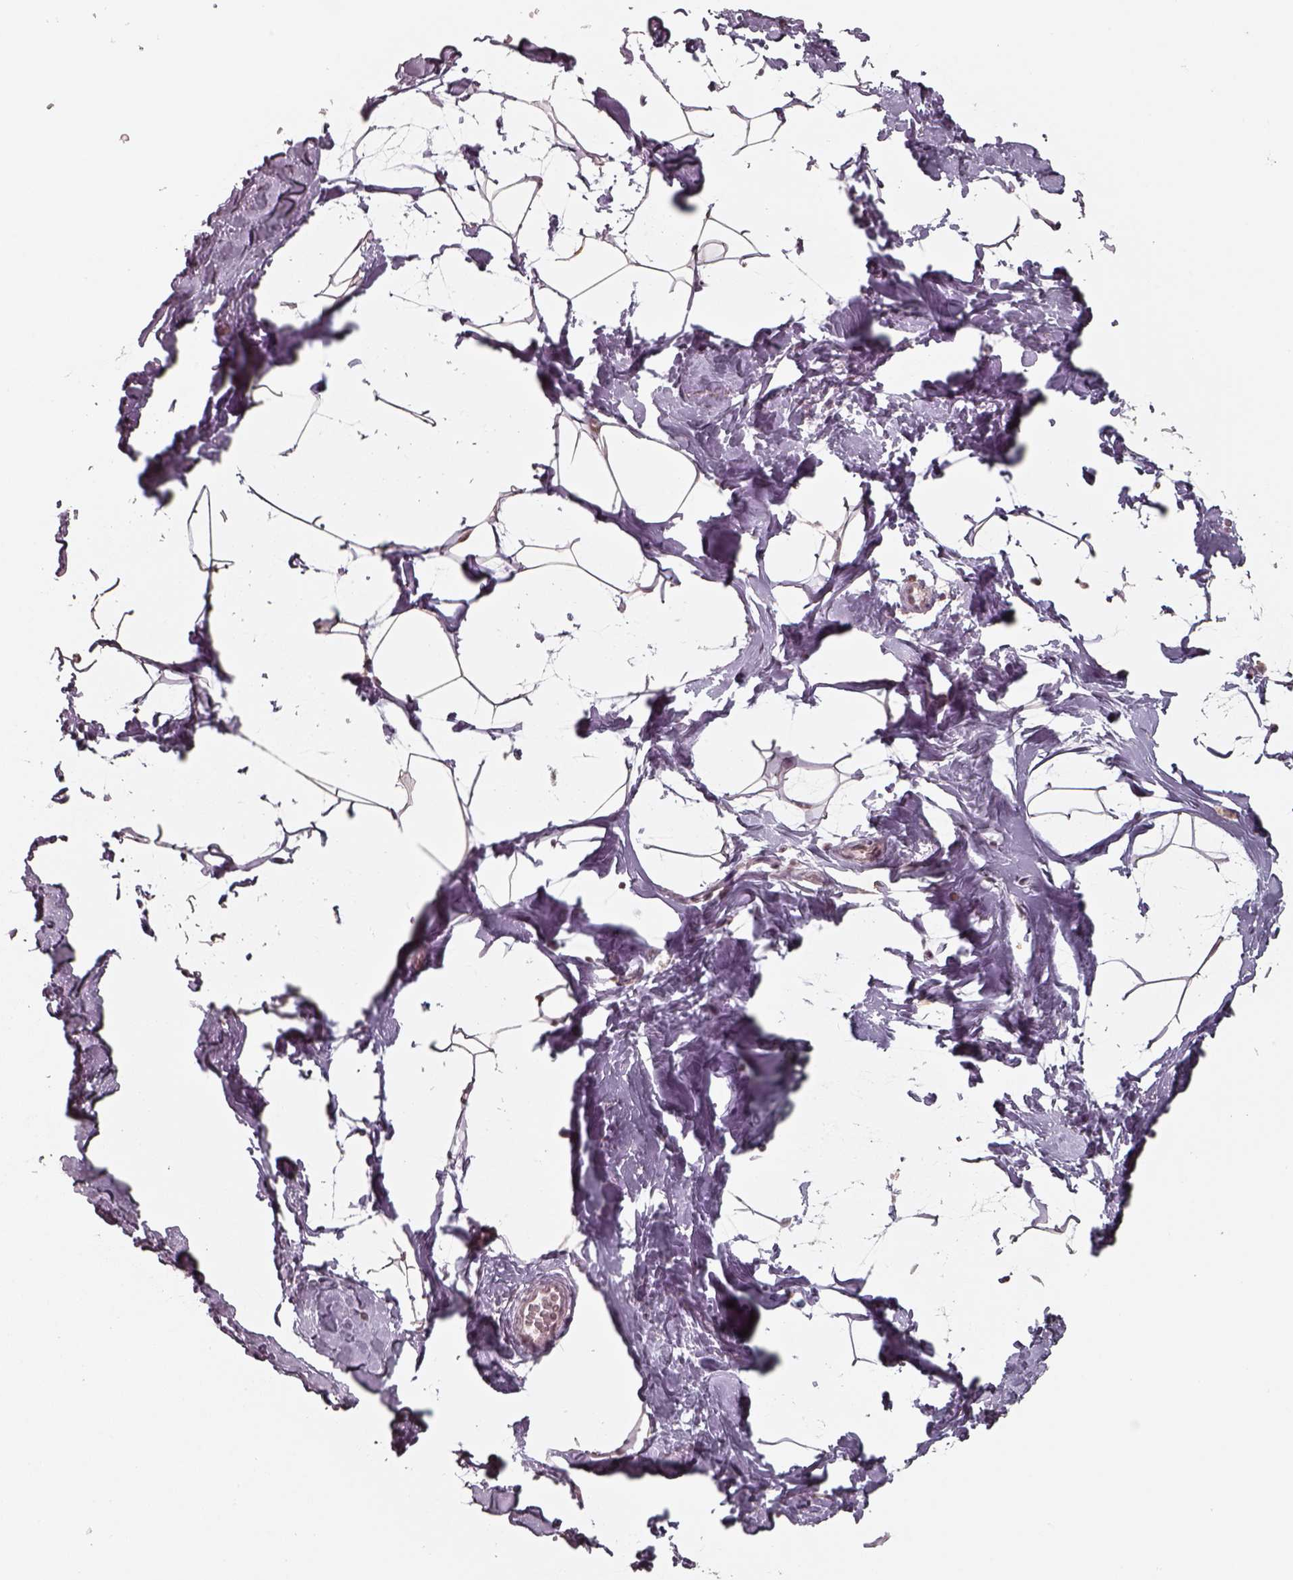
{"staining": {"intensity": "weak", "quantity": ">75%", "location": "nuclear"}, "tissue": "breast", "cell_type": "Adipocytes", "image_type": "normal", "snomed": [{"axis": "morphology", "description": "Normal tissue, NOS"}, {"axis": "topography", "description": "Breast"}], "caption": "The histopathology image exhibits staining of unremarkable breast, revealing weak nuclear protein positivity (brown color) within adipocytes. (Stains: DAB in brown, nuclei in blue, Microscopy: brightfield microscopy at high magnification).", "gene": "ATXN7L3", "patient": {"sex": "female", "age": 32}}